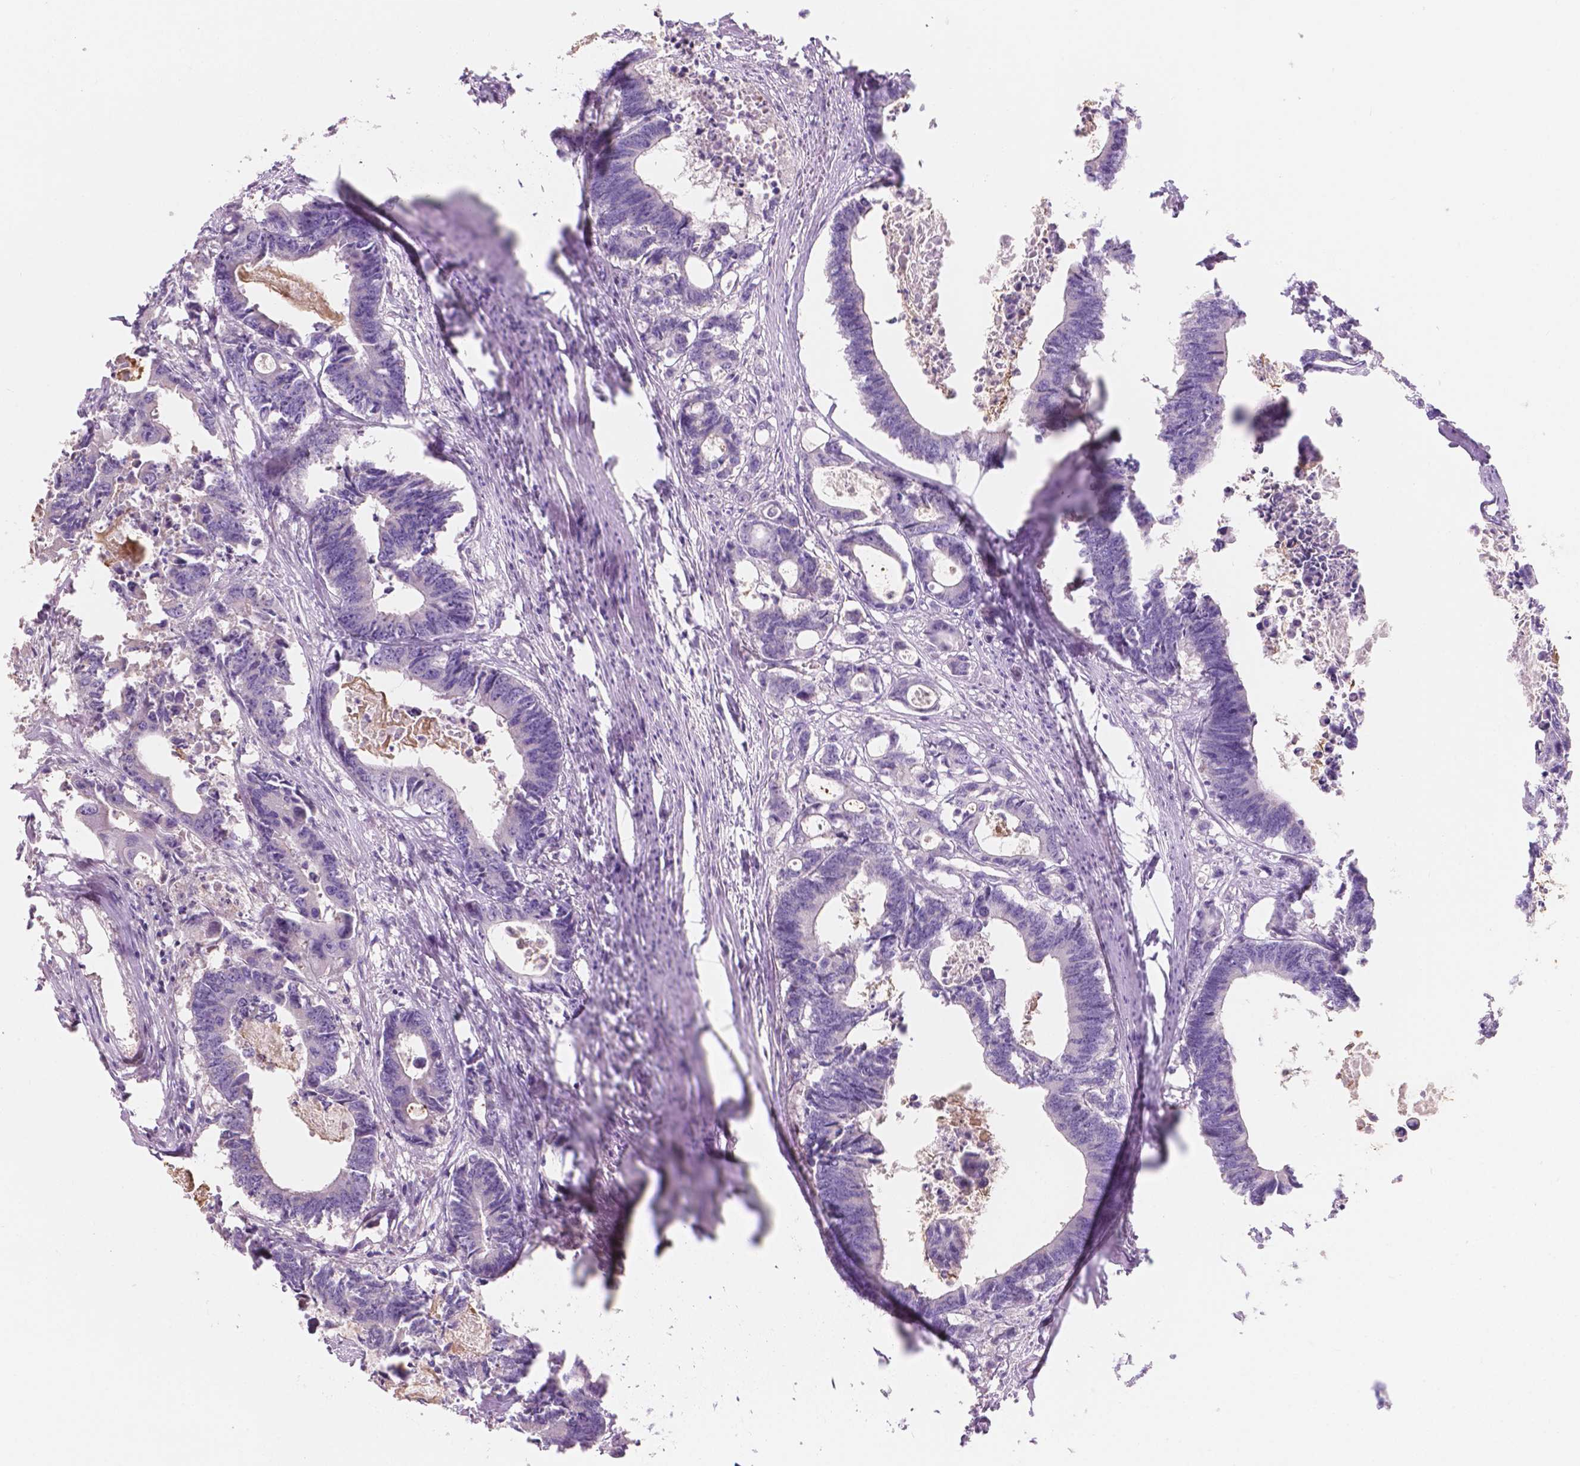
{"staining": {"intensity": "negative", "quantity": "none", "location": "none"}, "tissue": "colorectal cancer", "cell_type": "Tumor cells", "image_type": "cancer", "snomed": [{"axis": "morphology", "description": "Adenocarcinoma, NOS"}, {"axis": "topography", "description": "Rectum"}], "caption": "Immunohistochemistry of human colorectal adenocarcinoma reveals no expression in tumor cells.", "gene": "SBSN", "patient": {"sex": "male", "age": 54}}